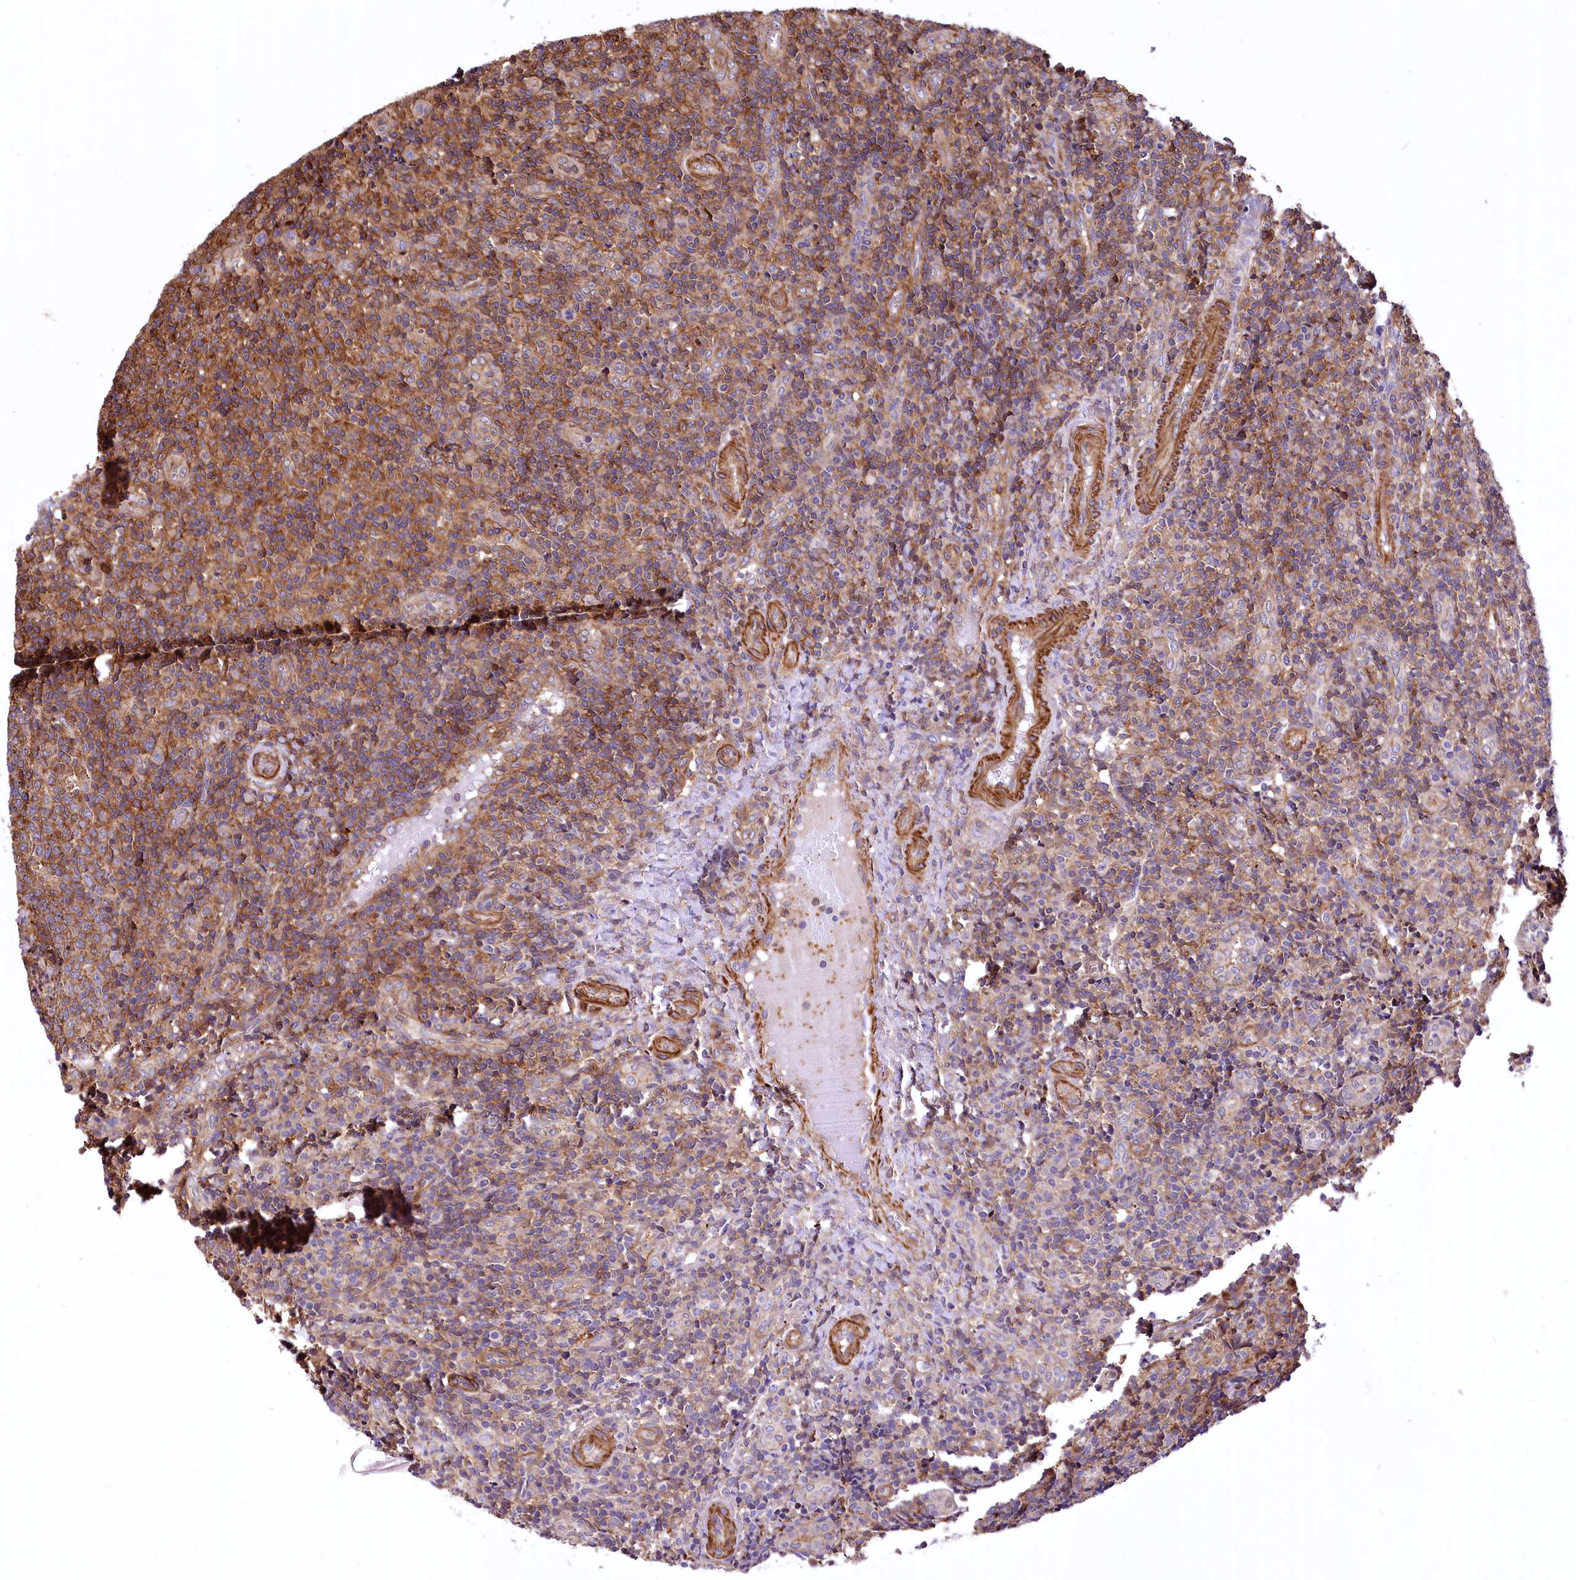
{"staining": {"intensity": "moderate", "quantity": "25%-75%", "location": "cytoplasmic/membranous"}, "tissue": "tonsil", "cell_type": "Germinal center cells", "image_type": "normal", "snomed": [{"axis": "morphology", "description": "Normal tissue, NOS"}, {"axis": "topography", "description": "Tonsil"}], "caption": "Immunohistochemical staining of unremarkable tonsil displays 25%-75% levels of moderate cytoplasmic/membranous protein positivity in about 25%-75% of germinal center cells.", "gene": "DPP3", "patient": {"sex": "female", "age": 19}}